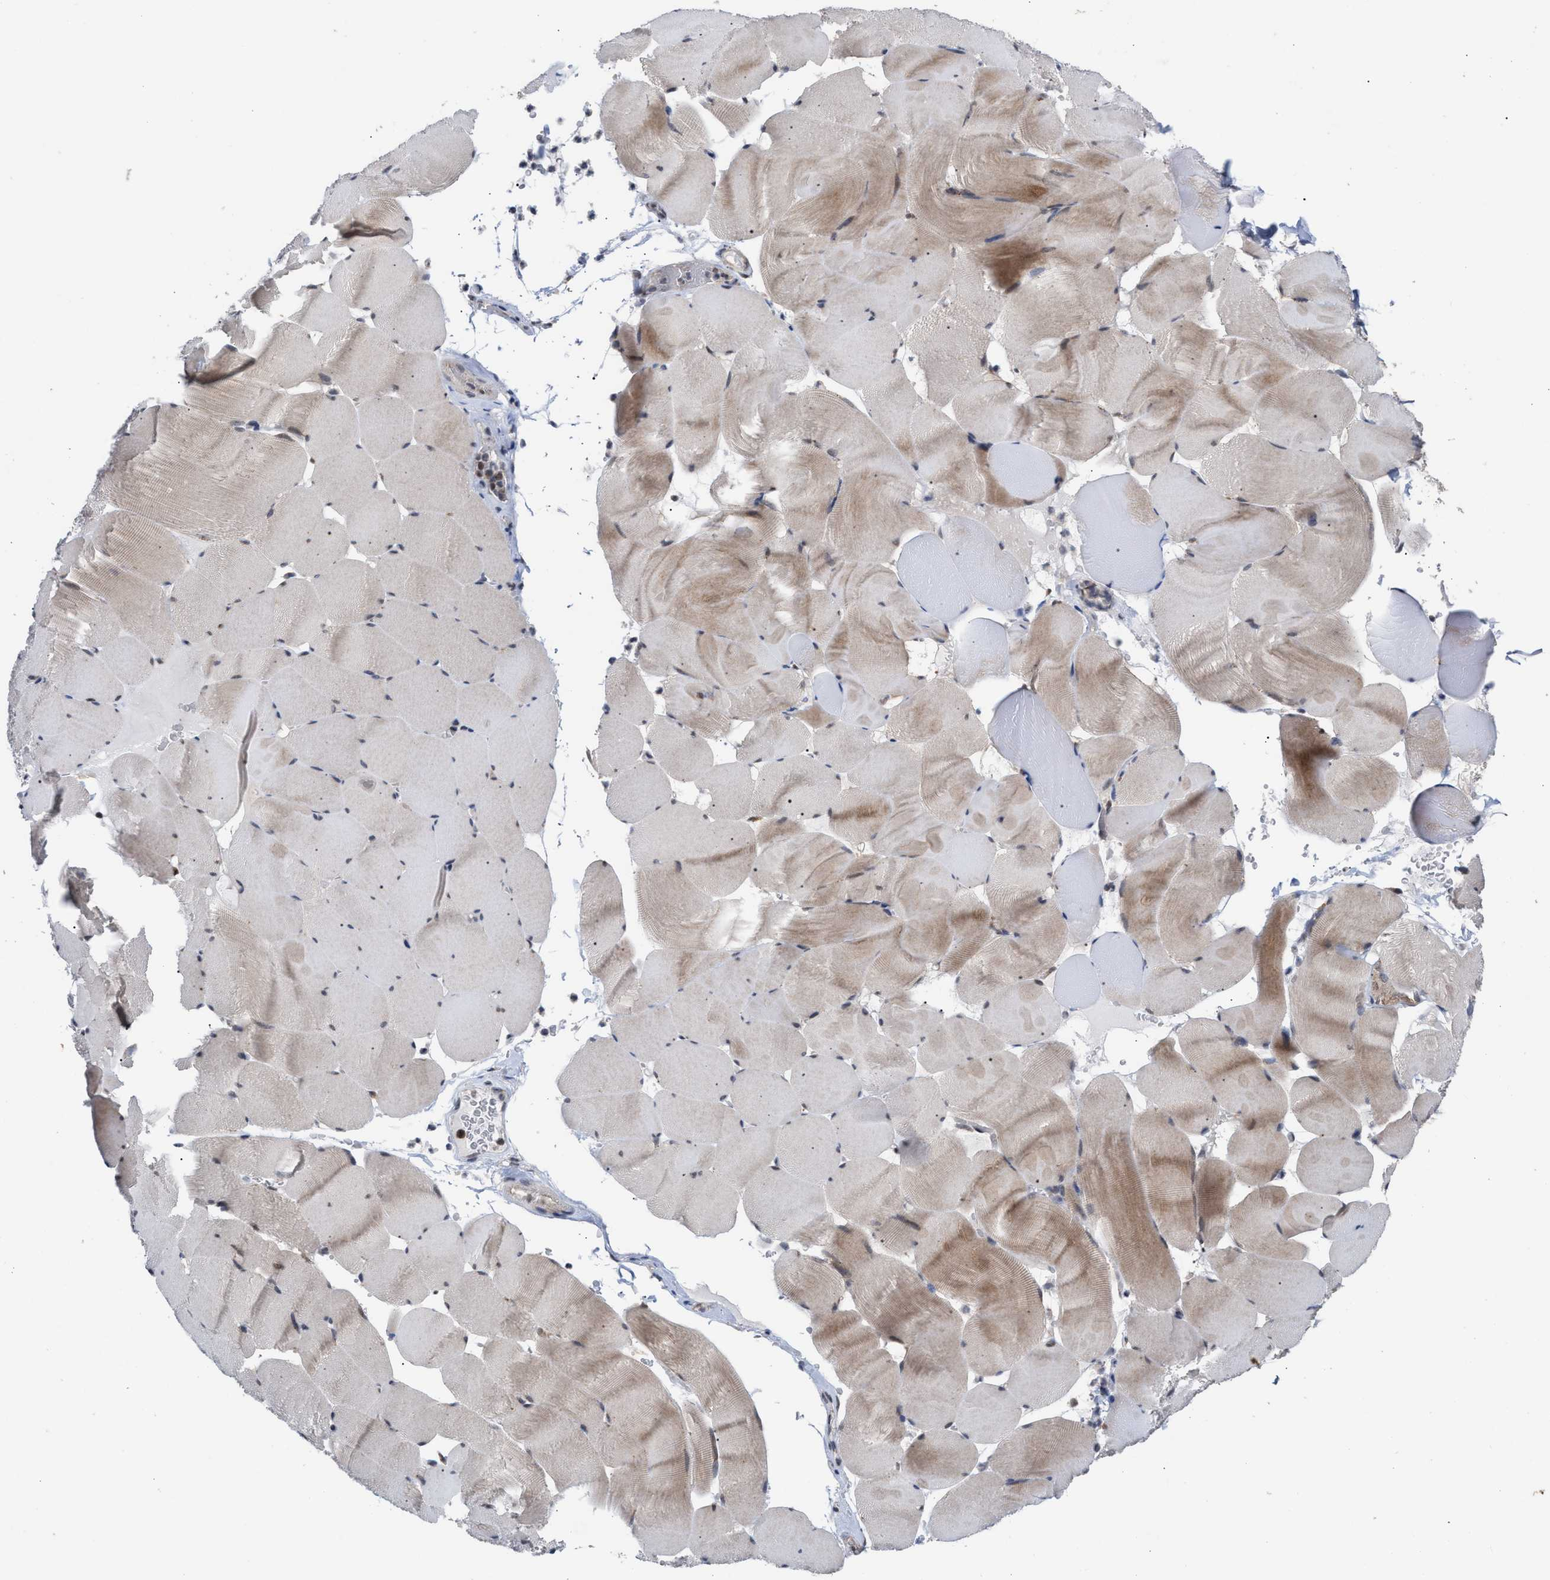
{"staining": {"intensity": "moderate", "quantity": "<25%", "location": "cytoplasmic/membranous"}, "tissue": "skeletal muscle", "cell_type": "Myocytes", "image_type": "normal", "snomed": [{"axis": "morphology", "description": "Normal tissue, NOS"}, {"axis": "topography", "description": "Skeletal muscle"}], "caption": "Skeletal muscle was stained to show a protein in brown. There is low levels of moderate cytoplasmic/membranous staining in about <25% of myocytes. Nuclei are stained in blue.", "gene": "MKNK2", "patient": {"sex": "male", "age": 62}}